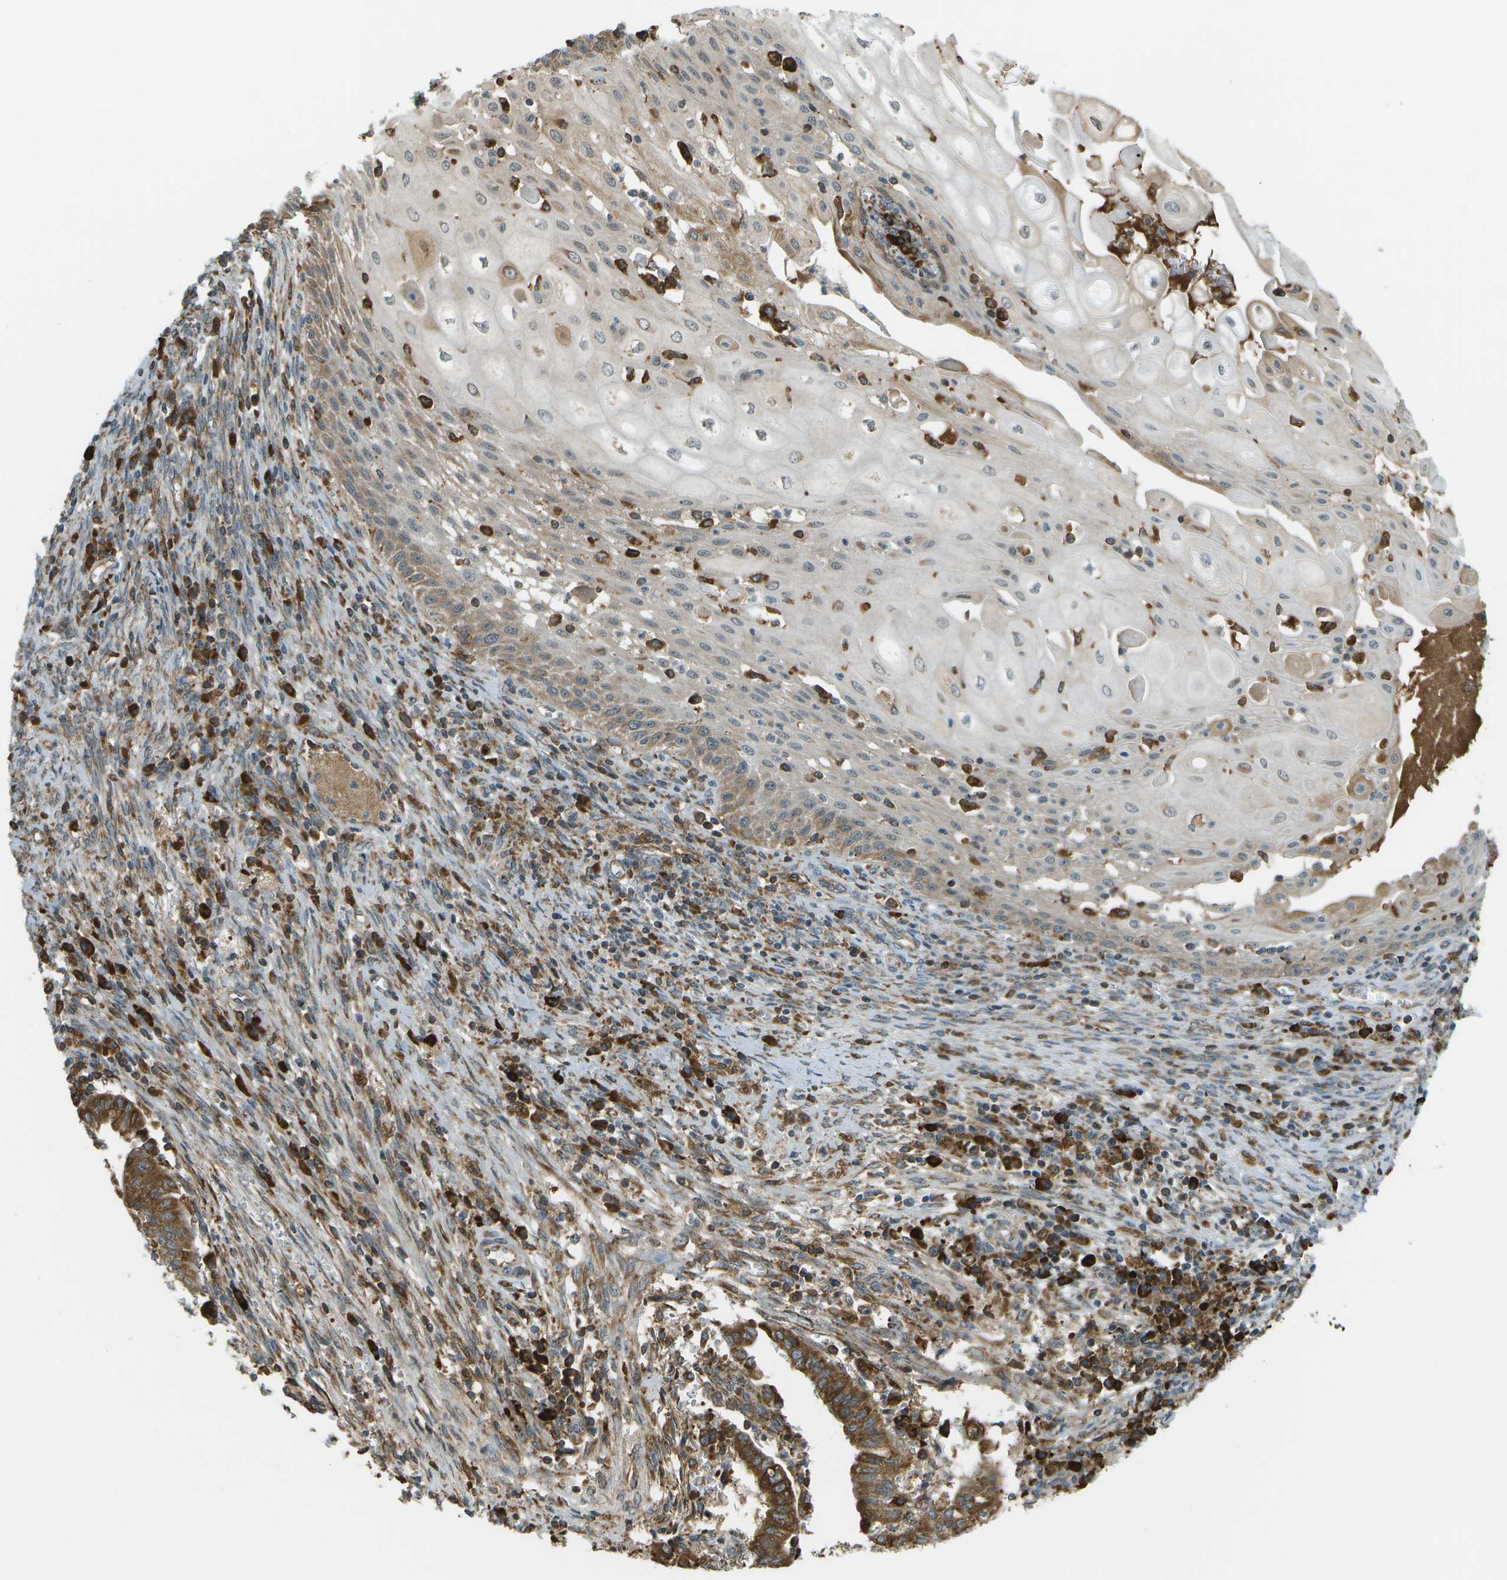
{"staining": {"intensity": "strong", "quantity": ">75%", "location": "cytoplasmic/membranous"}, "tissue": "cervical cancer", "cell_type": "Tumor cells", "image_type": "cancer", "snomed": [{"axis": "morphology", "description": "Adenocarcinoma, NOS"}, {"axis": "topography", "description": "Cervix"}], "caption": "Cervical adenocarcinoma tissue exhibits strong cytoplasmic/membranous positivity in about >75% of tumor cells (DAB (3,3'-diaminobenzidine) = brown stain, brightfield microscopy at high magnification).", "gene": "USP30", "patient": {"sex": "female", "age": 44}}